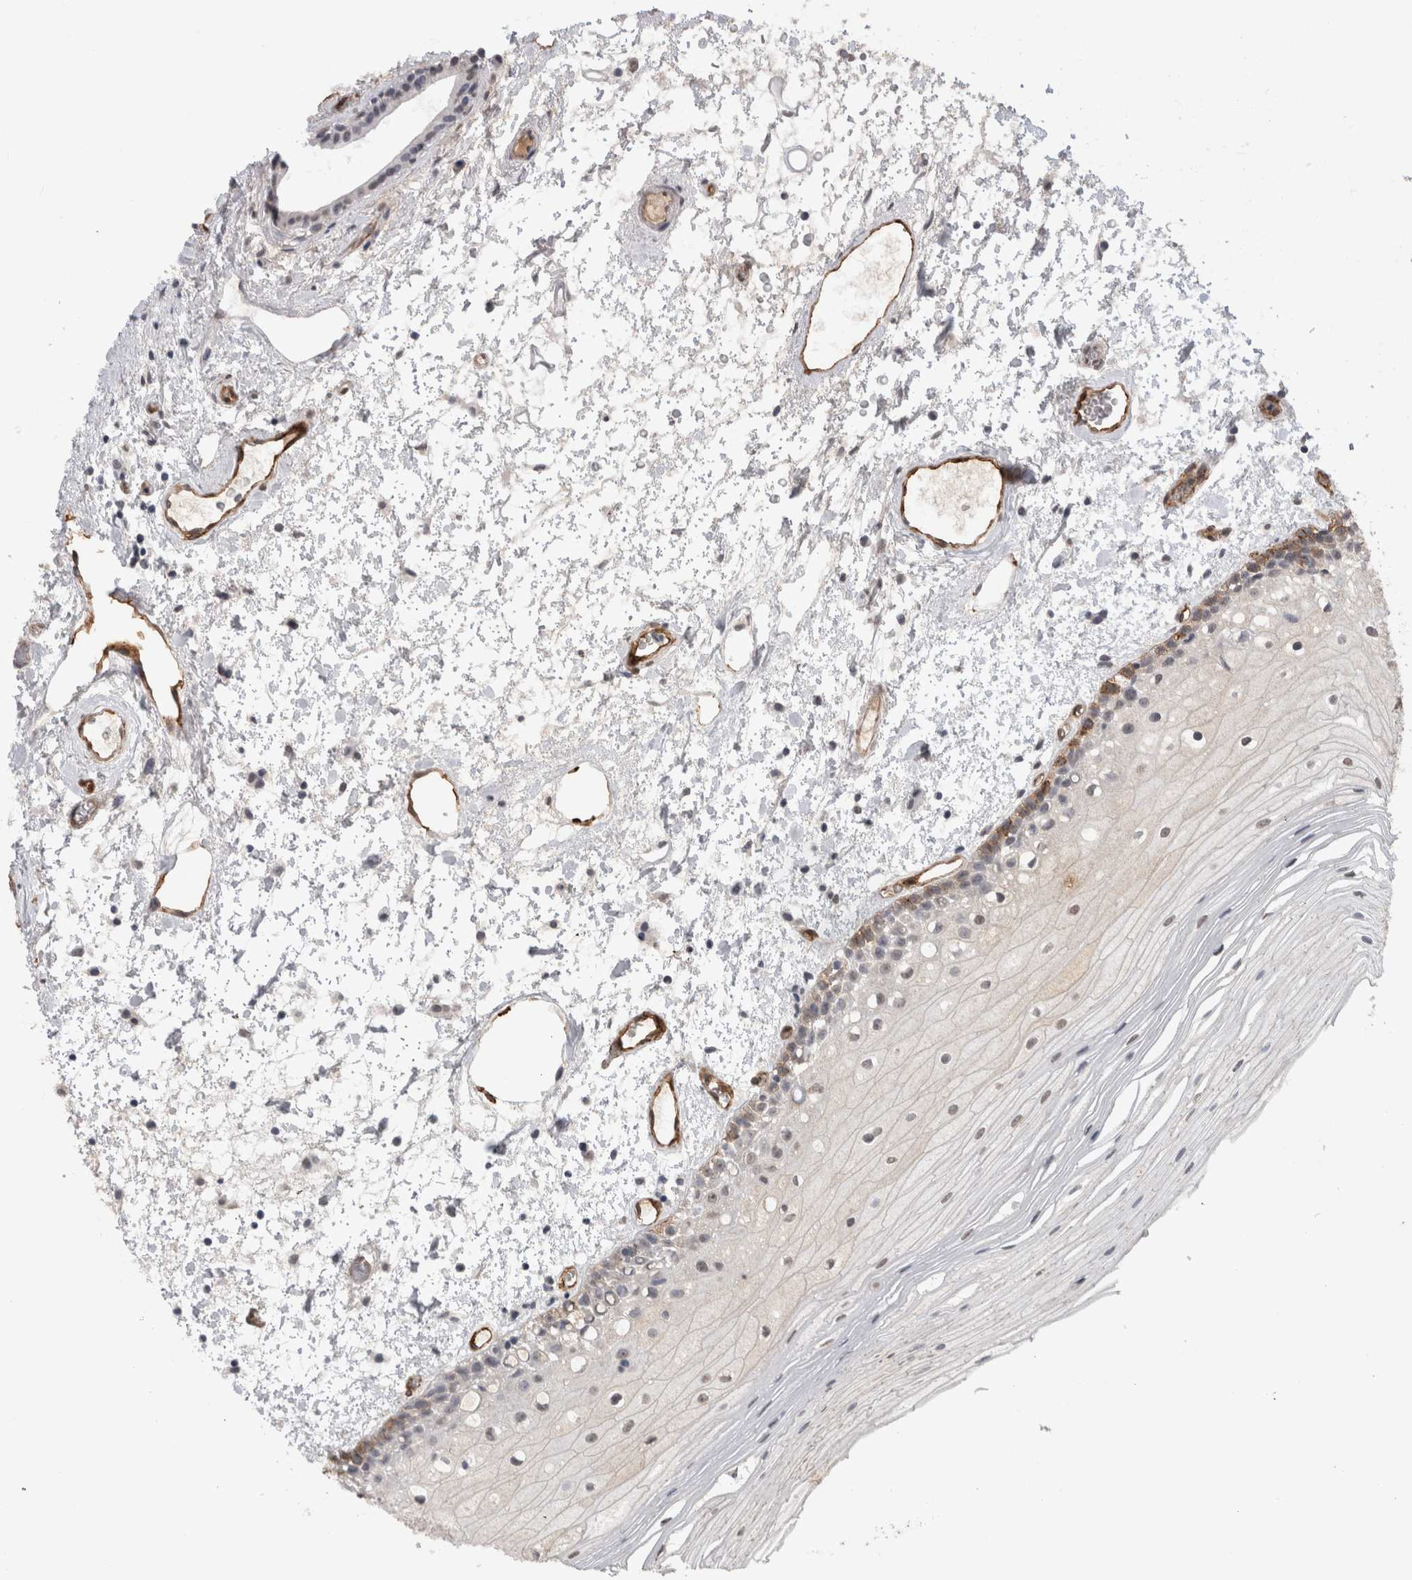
{"staining": {"intensity": "moderate", "quantity": "<25%", "location": "cytoplasmic/membranous"}, "tissue": "oral mucosa", "cell_type": "Squamous epithelial cells", "image_type": "normal", "snomed": [{"axis": "morphology", "description": "Normal tissue, NOS"}, {"axis": "topography", "description": "Oral tissue"}], "caption": "Brown immunohistochemical staining in normal human oral mucosa demonstrates moderate cytoplasmic/membranous positivity in about <25% of squamous epithelial cells.", "gene": "CDH13", "patient": {"sex": "male", "age": 52}}